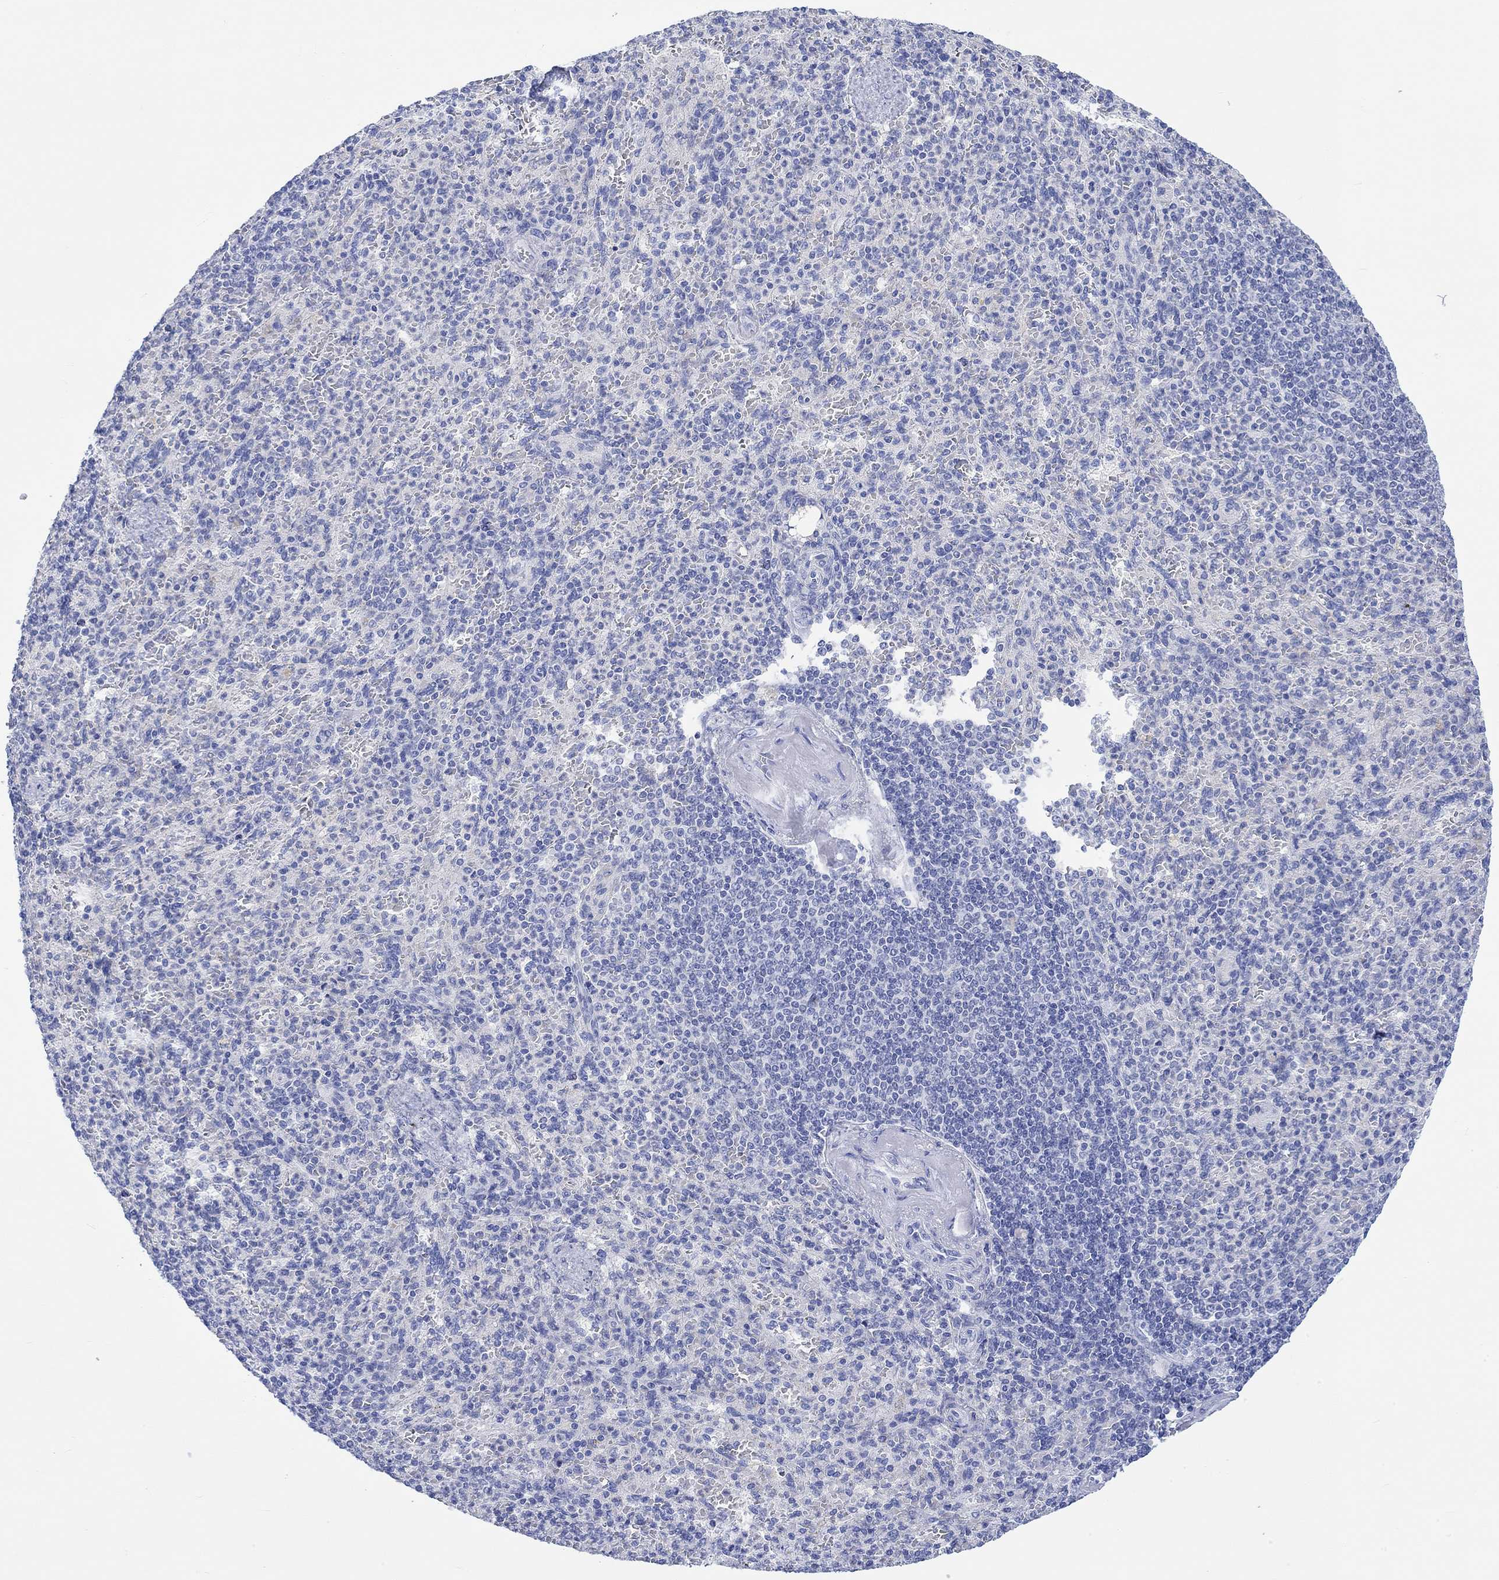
{"staining": {"intensity": "negative", "quantity": "none", "location": "none"}, "tissue": "spleen", "cell_type": "Cells in red pulp", "image_type": "normal", "snomed": [{"axis": "morphology", "description": "Normal tissue, NOS"}, {"axis": "topography", "description": "Spleen"}], "caption": "DAB immunohistochemical staining of unremarkable spleen reveals no significant expression in cells in red pulp.", "gene": "REEP6", "patient": {"sex": "female", "age": 74}}